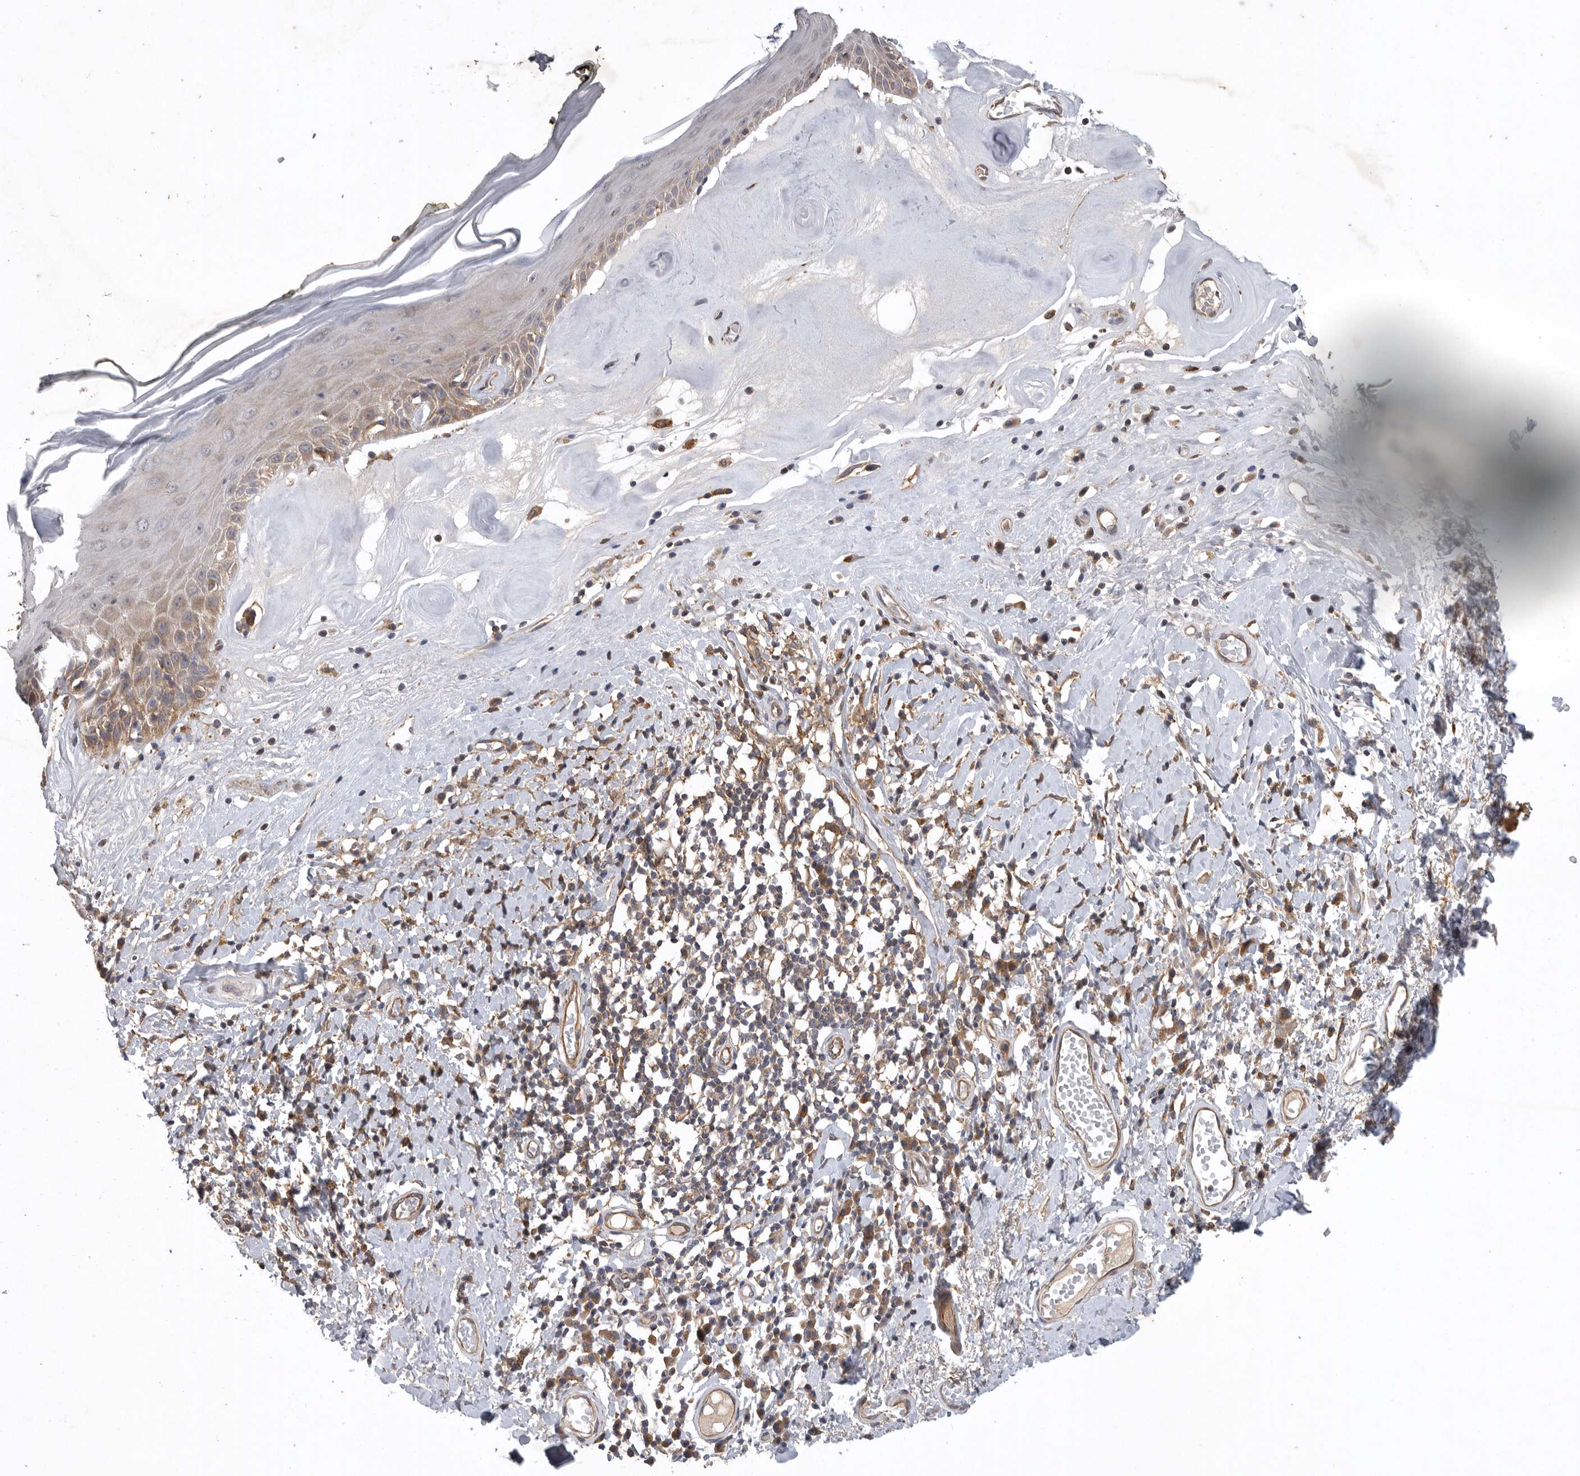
{"staining": {"intensity": "moderate", "quantity": "25%-75%", "location": "cytoplasmic/membranous"}, "tissue": "skin", "cell_type": "Epidermal cells", "image_type": "normal", "snomed": [{"axis": "morphology", "description": "Normal tissue, NOS"}, {"axis": "morphology", "description": "Inflammation, NOS"}, {"axis": "topography", "description": "Vulva"}], "caption": "High-power microscopy captured an immunohistochemistry (IHC) photomicrograph of benign skin, revealing moderate cytoplasmic/membranous staining in approximately 25%-75% of epidermal cells. (brown staining indicates protein expression, while blue staining denotes nuclei).", "gene": "C1orf109", "patient": {"sex": "female", "age": 84}}